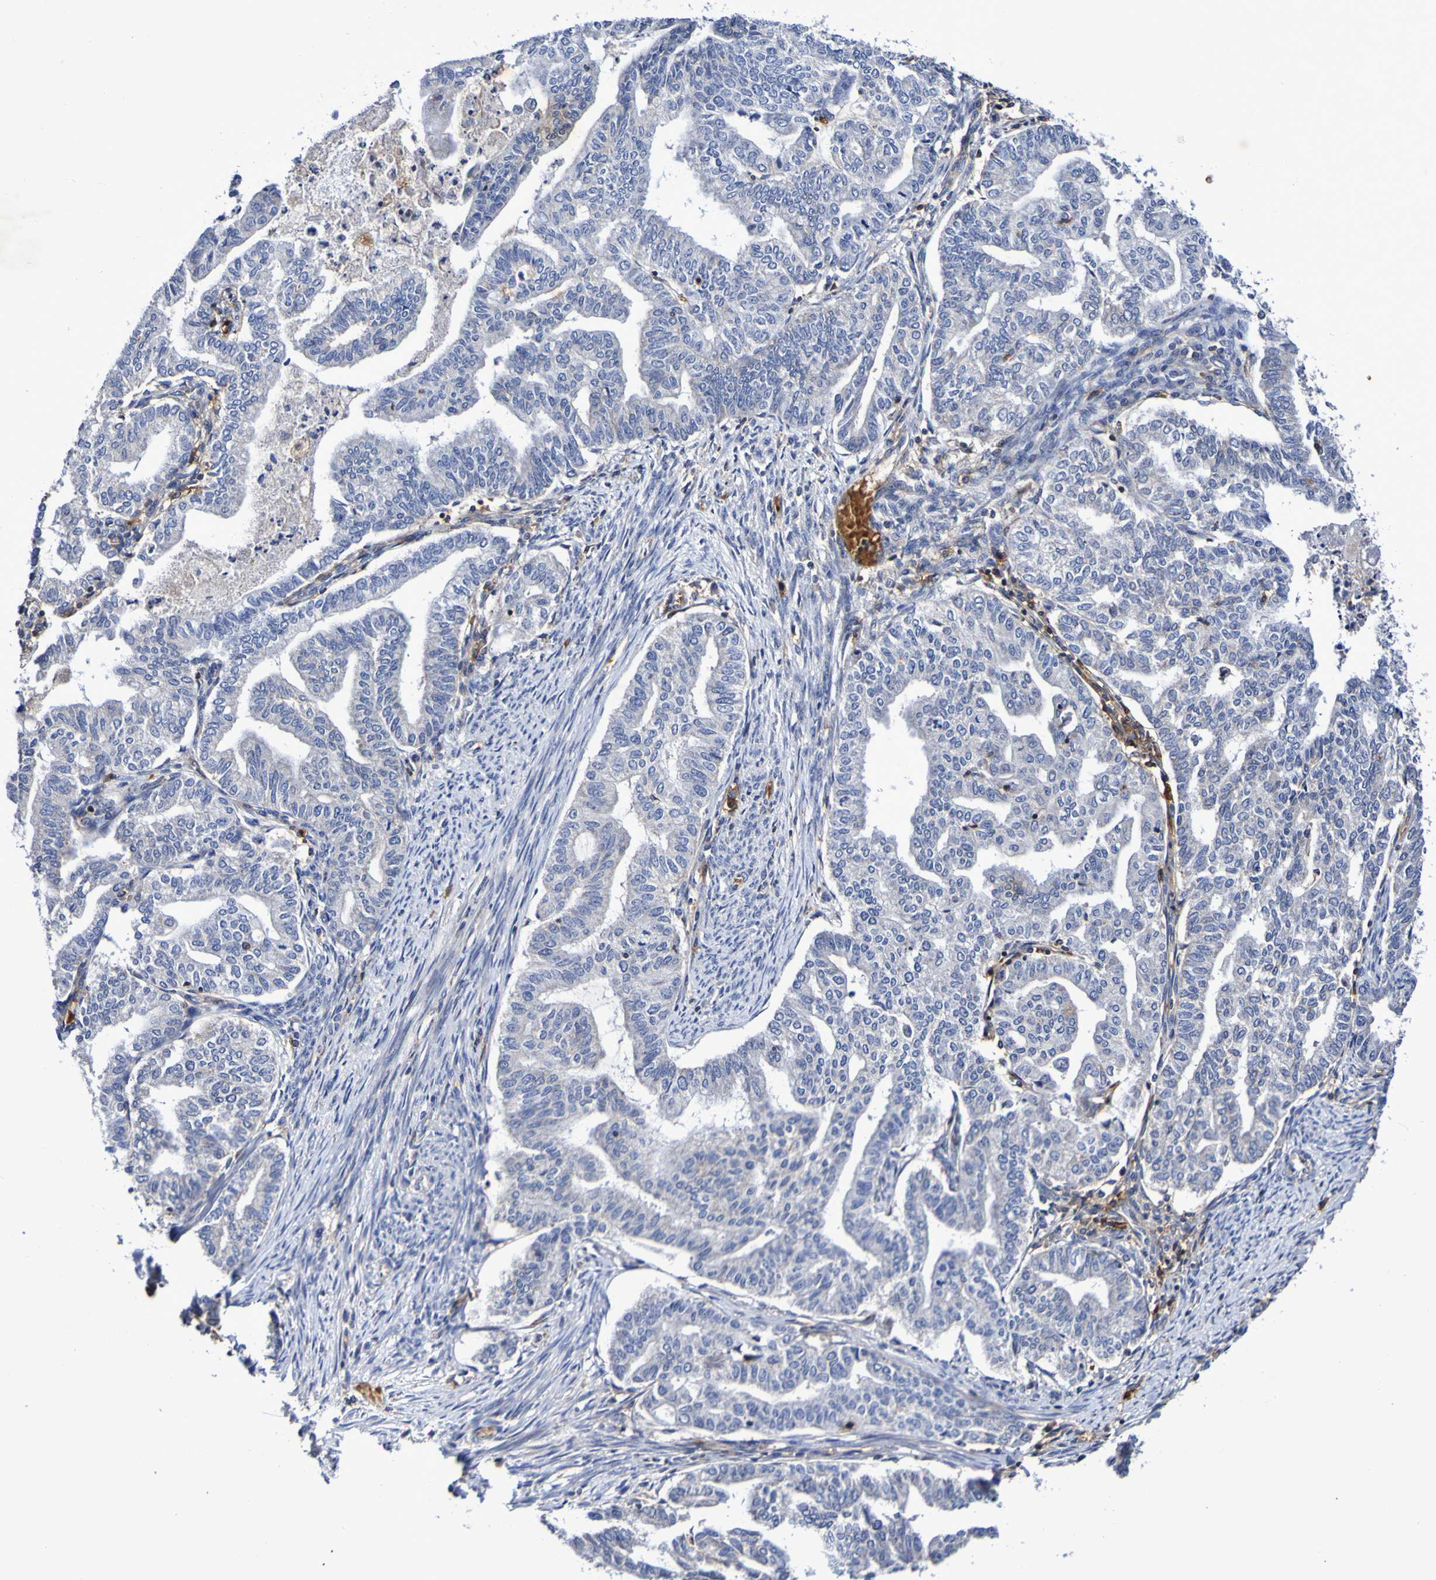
{"staining": {"intensity": "negative", "quantity": "none", "location": "none"}, "tissue": "endometrial cancer", "cell_type": "Tumor cells", "image_type": "cancer", "snomed": [{"axis": "morphology", "description": "Adenocarcinoma, NOS"}, {"axis": "topography", "description": "Endometrium"}], "caption": "Protein analysis of endometrial cancer (adenocarcinoma) displays no significant positivity in tumor cells. (DAB (3,3'-diaminobenzidine) IHC visualized using brightfield microscopy, high magnification).", "gene": "WNT4", "patient": {"sex": "female", "age": 79}}